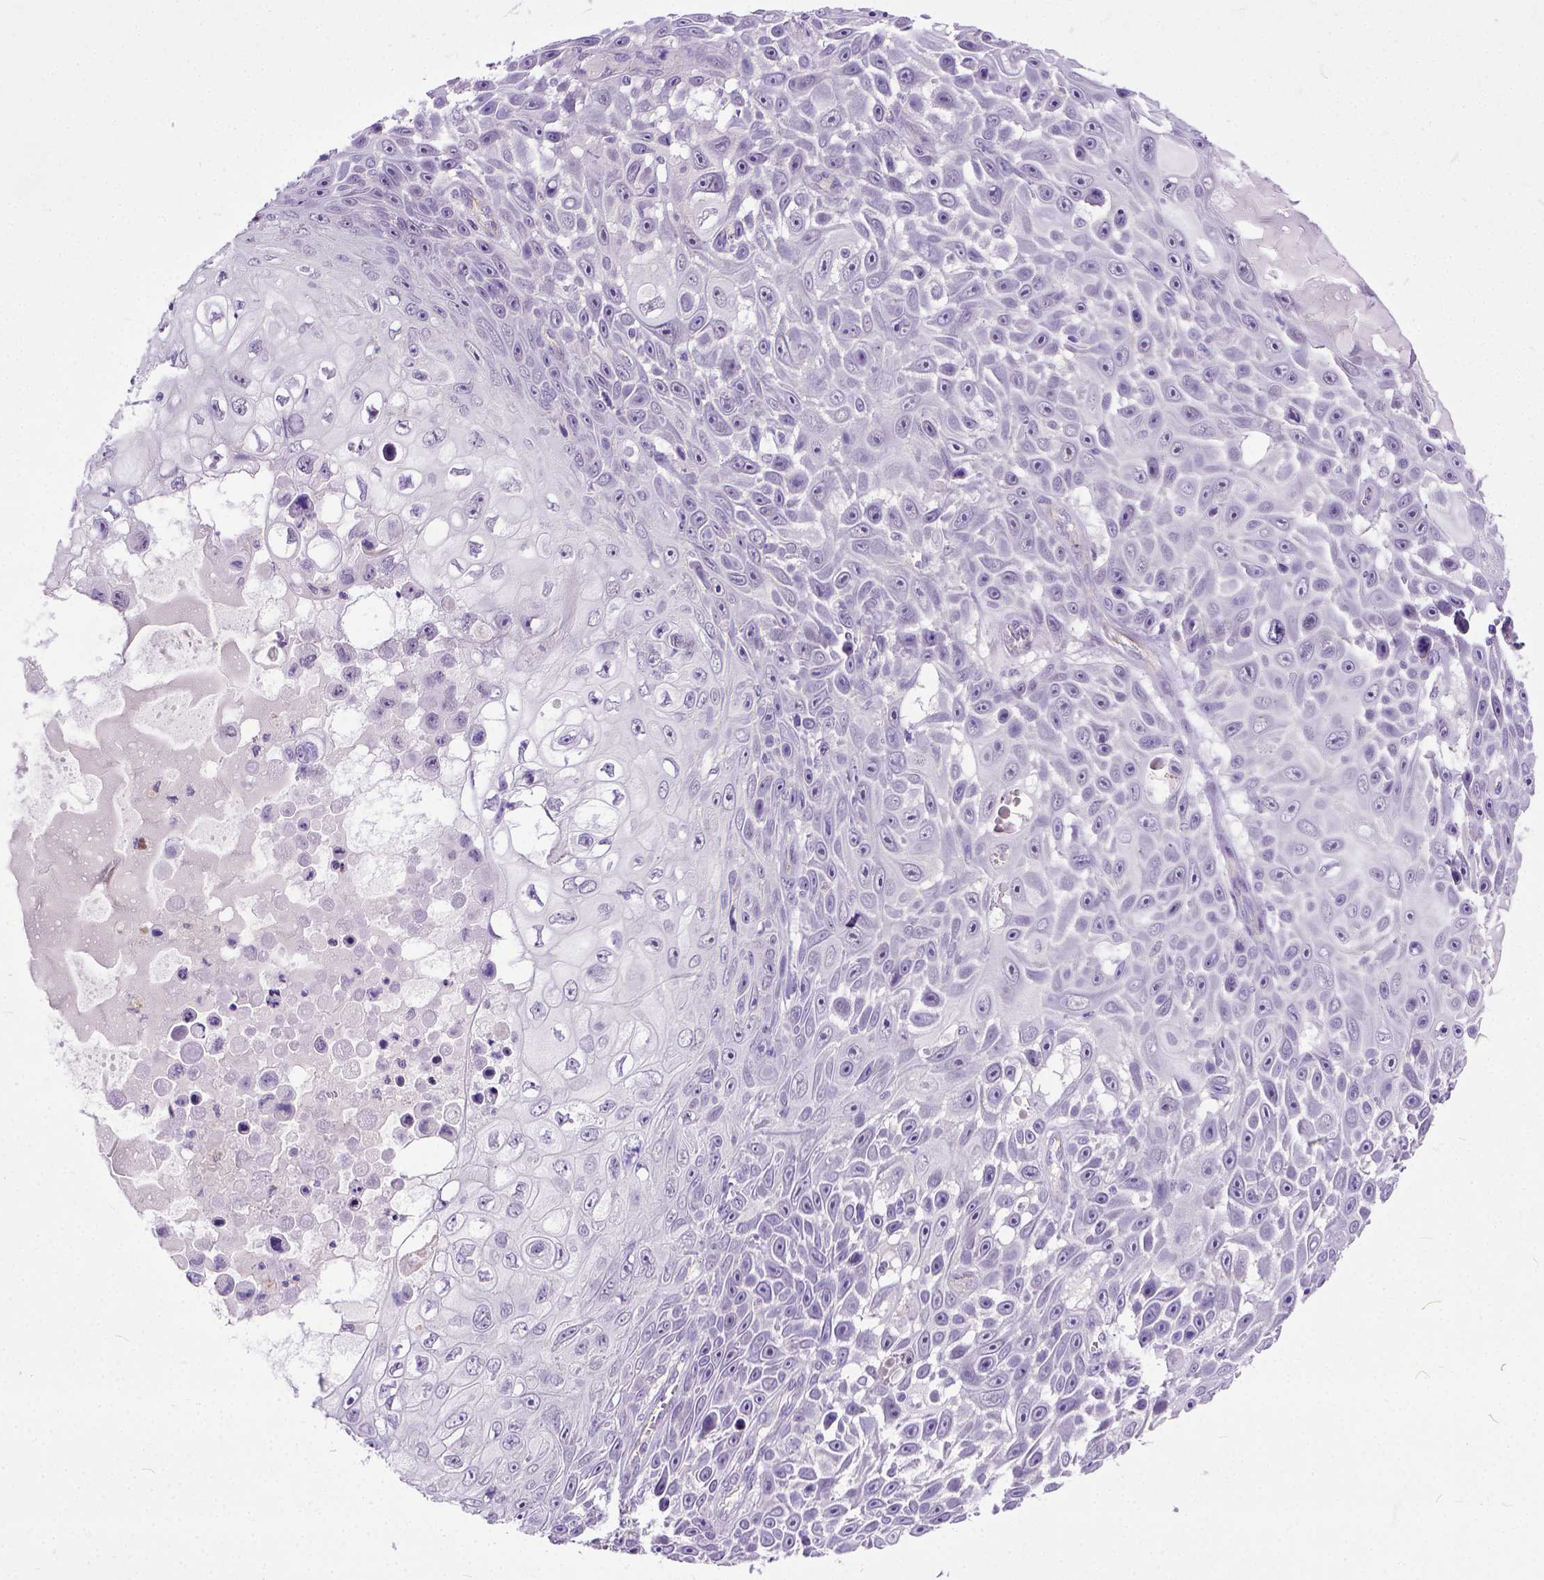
{"staining": {"intensity": "negative", "quantity": "none", "location": "none"}, "tissue": "skin cancer", "cell_type": "Tumor cells", "image_type": "cancer", "snomed": [{"axis": "morphology", "description": "Squamous cell carcinoma, NOS"}, {"axis": "topography", "description": "Skin"}], "caption": "The IHC micrograph has no significant positivity in tumor cells of skin cancer (squamous cell carcinoma) tissue.", "gene": "ADGRF1", "patient": {"sex": "male", "age": 82}}